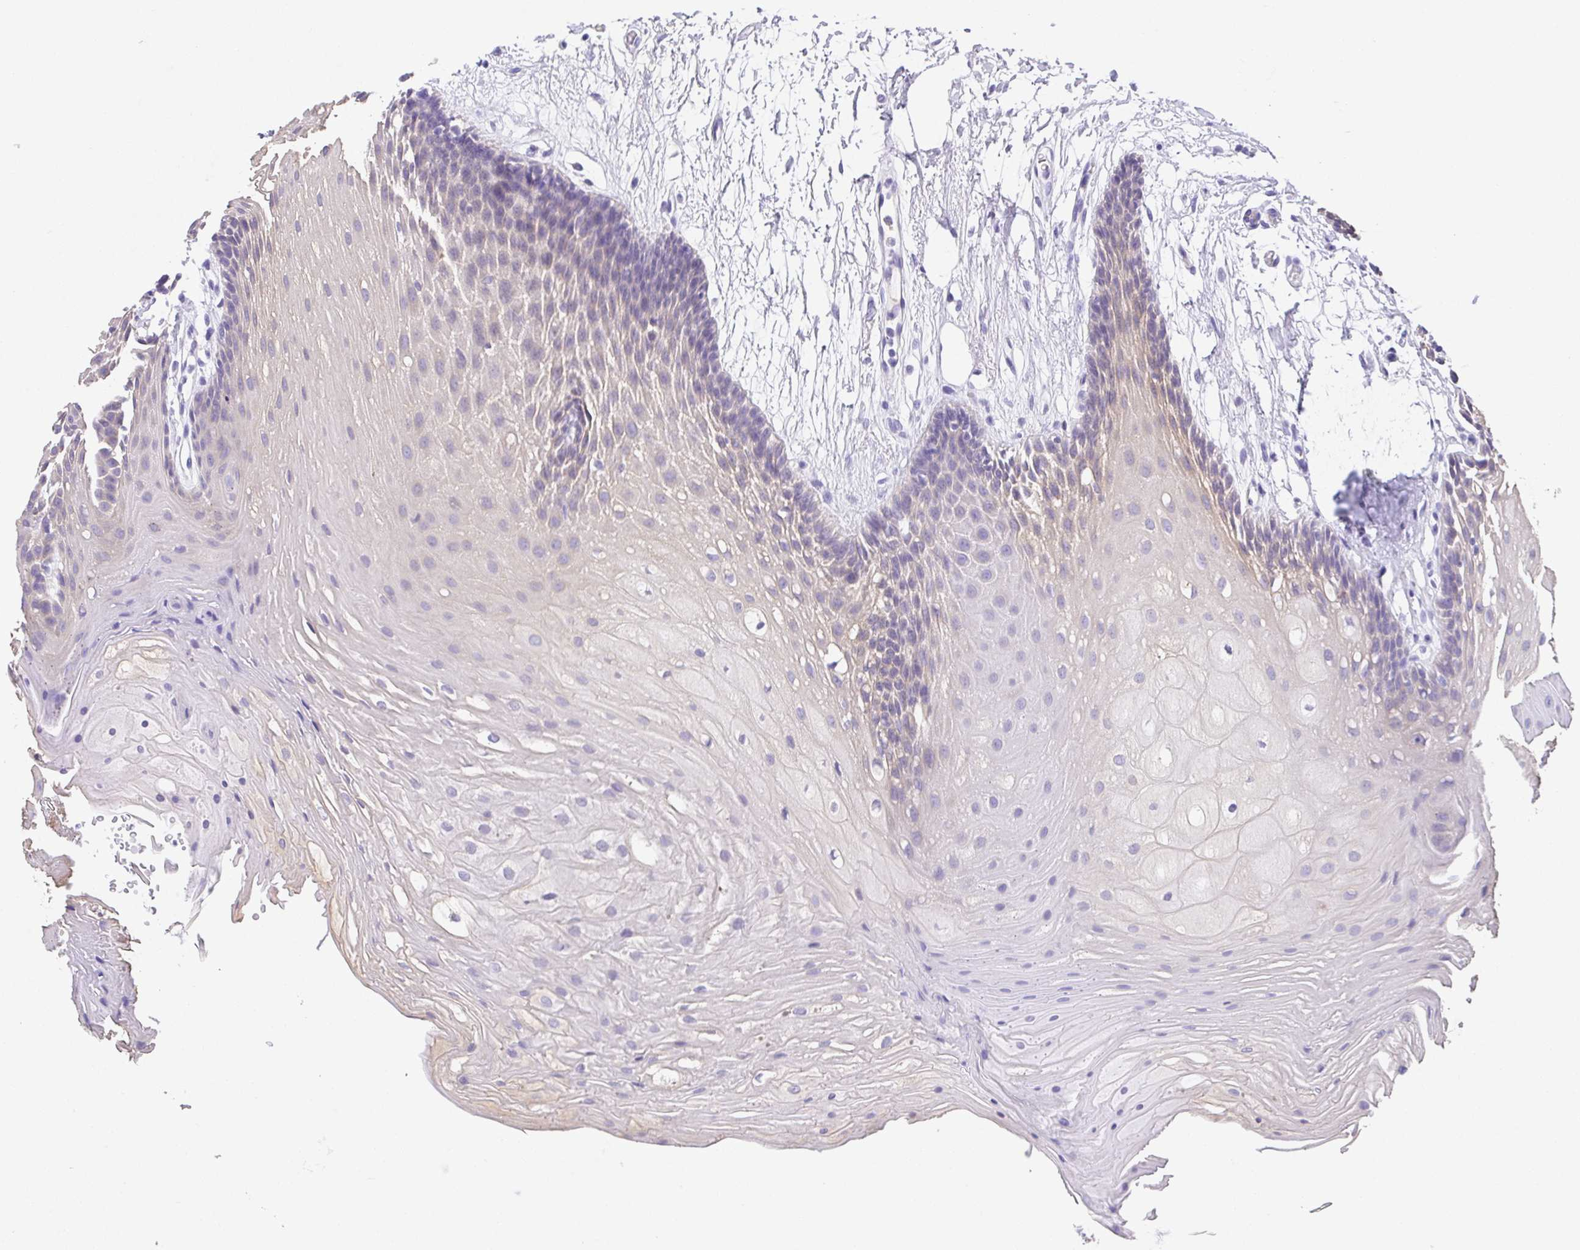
{"staining": {"intensity": "negative", "quantity": "none", "location": "none"}, "tissue": "oral mucosa", "cell_type": "Squamous epithelial cells", "image_type": "normal", "snomed": [{"axis": "morphology", "description": "Normal tissue, NOS"}, {"axis": "morphology", "description": "Squamous cell carcinoma, NOS"}, {"axis": "topography", "description": "Oral tissue"}, {"axis": "topography", "description": "Tounge, NOS"}, {"axis": "topography", "description": "Head-Neck"}], "caption": "High power microscopy micrograph of an immunohistochemistry (IHC) histopathology image of benign oral mucosa, revealing no significant staining in squamous epithelial cells. Brightfield microscopy of immunohistochemistry (IHC) stained with DAB (3,3'-diaminobenzidine) (brown) and hematoxylin (blue), captured at high magnification.", "gene": "SPATA4", "patient": {"sex": "male", "age": 62}}